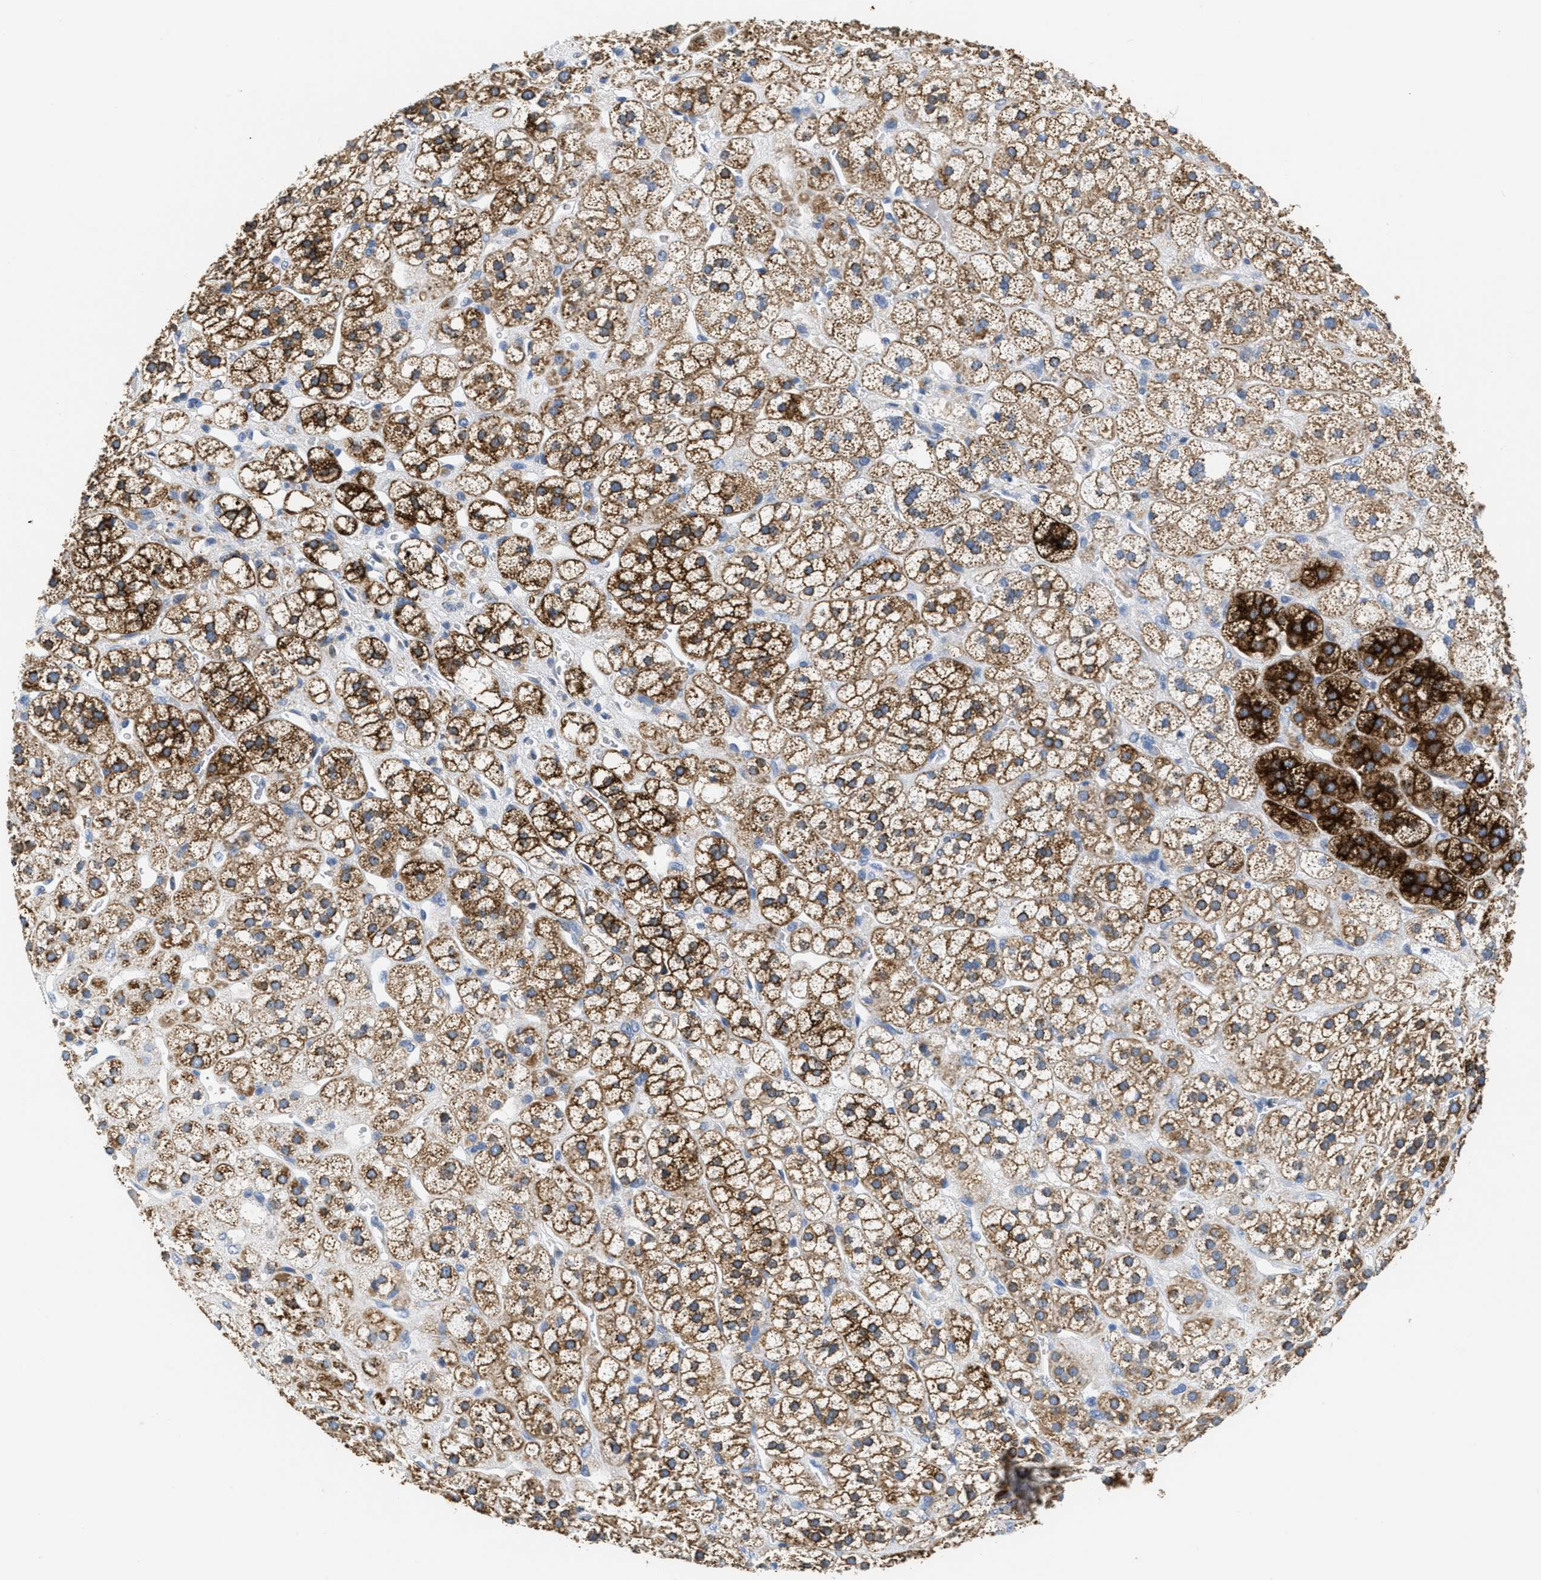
{"staining": {"intensity": "strong", "quantity": ">75%", "location": "cytoplasmic/membranous"}, "tissue": "adrenal gland", "cell_type": "Glandular cells", "image_type": "normal", "snomed": [{"axis": "morphology", "description": "Normal tissue, NOS"}, {"axis": "topography", "description": "Adrenal gland"}], "caption": "Immunohistochemical staining of benign adrenal gland exhibits high levels of strong cytoplasmic/membranous positivity in approximately >75% of glandular cells. The staining was performed using DAB, with brown indicating positive protein expression. Nuclei are stained blue with hematoxylin.", "gene": "KCNJ5", "patient": {"sex": "male", "age": 56}}